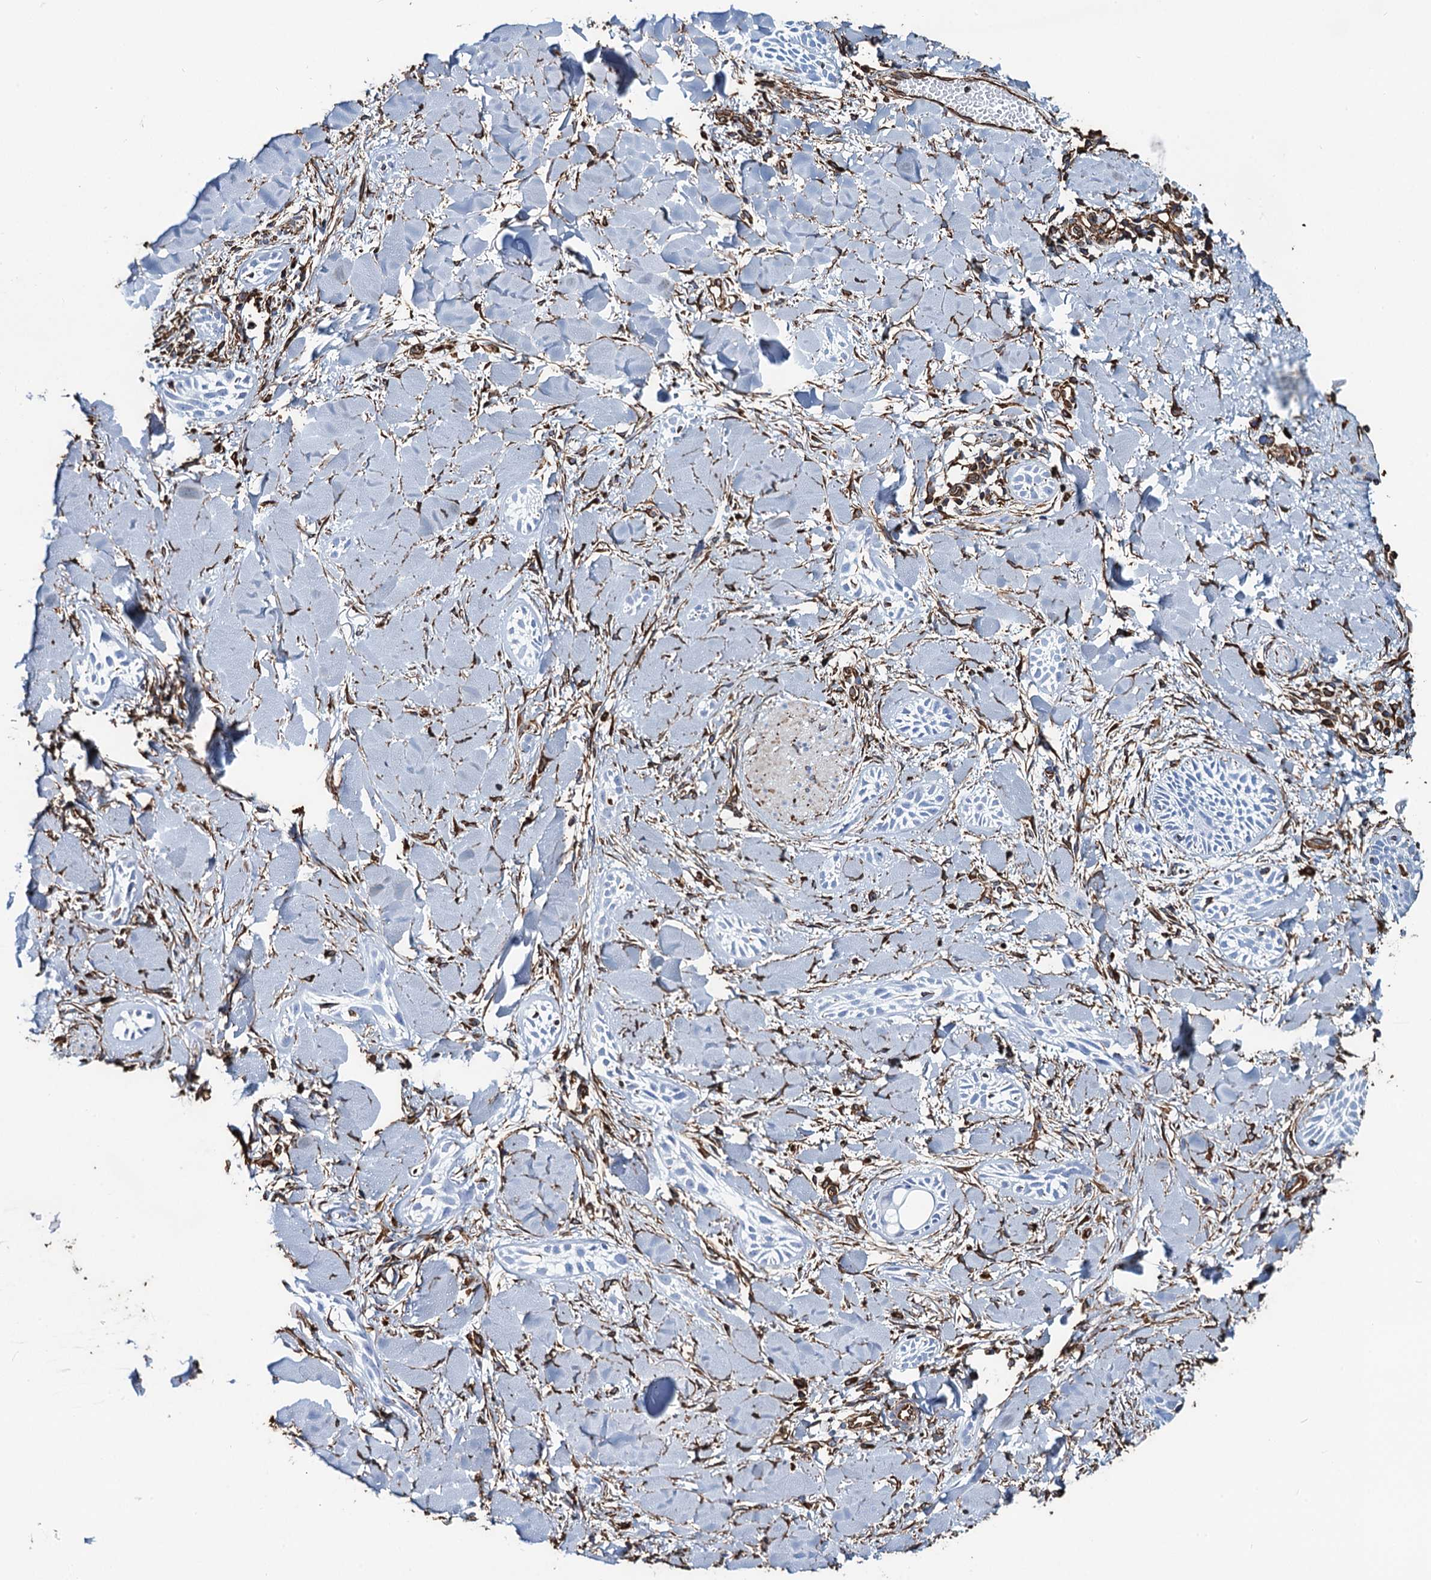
{"staining": {"intensity": "negative", "quantity": "none", "location": "none"}, "tissue": "skin cancer", "cell_type": "Tumor cells", "image_type": "cancer", "snomed": [{"axis": "morphology", "description": "Basal cell carcinoma"}, {"axis": "topography", "description": "Skin"}], "caption": "Immunohistochemistry of human basal cell carcinoma (skin) displays no staining in tumor cells. The staining was performed using DAB to visualize the protein expression in brown, while the nuclei were stained in blue with hematoxylin (Magnification: 20x).", "gene": "PGM2", "patient": {"sex": "female", "age": 59}}